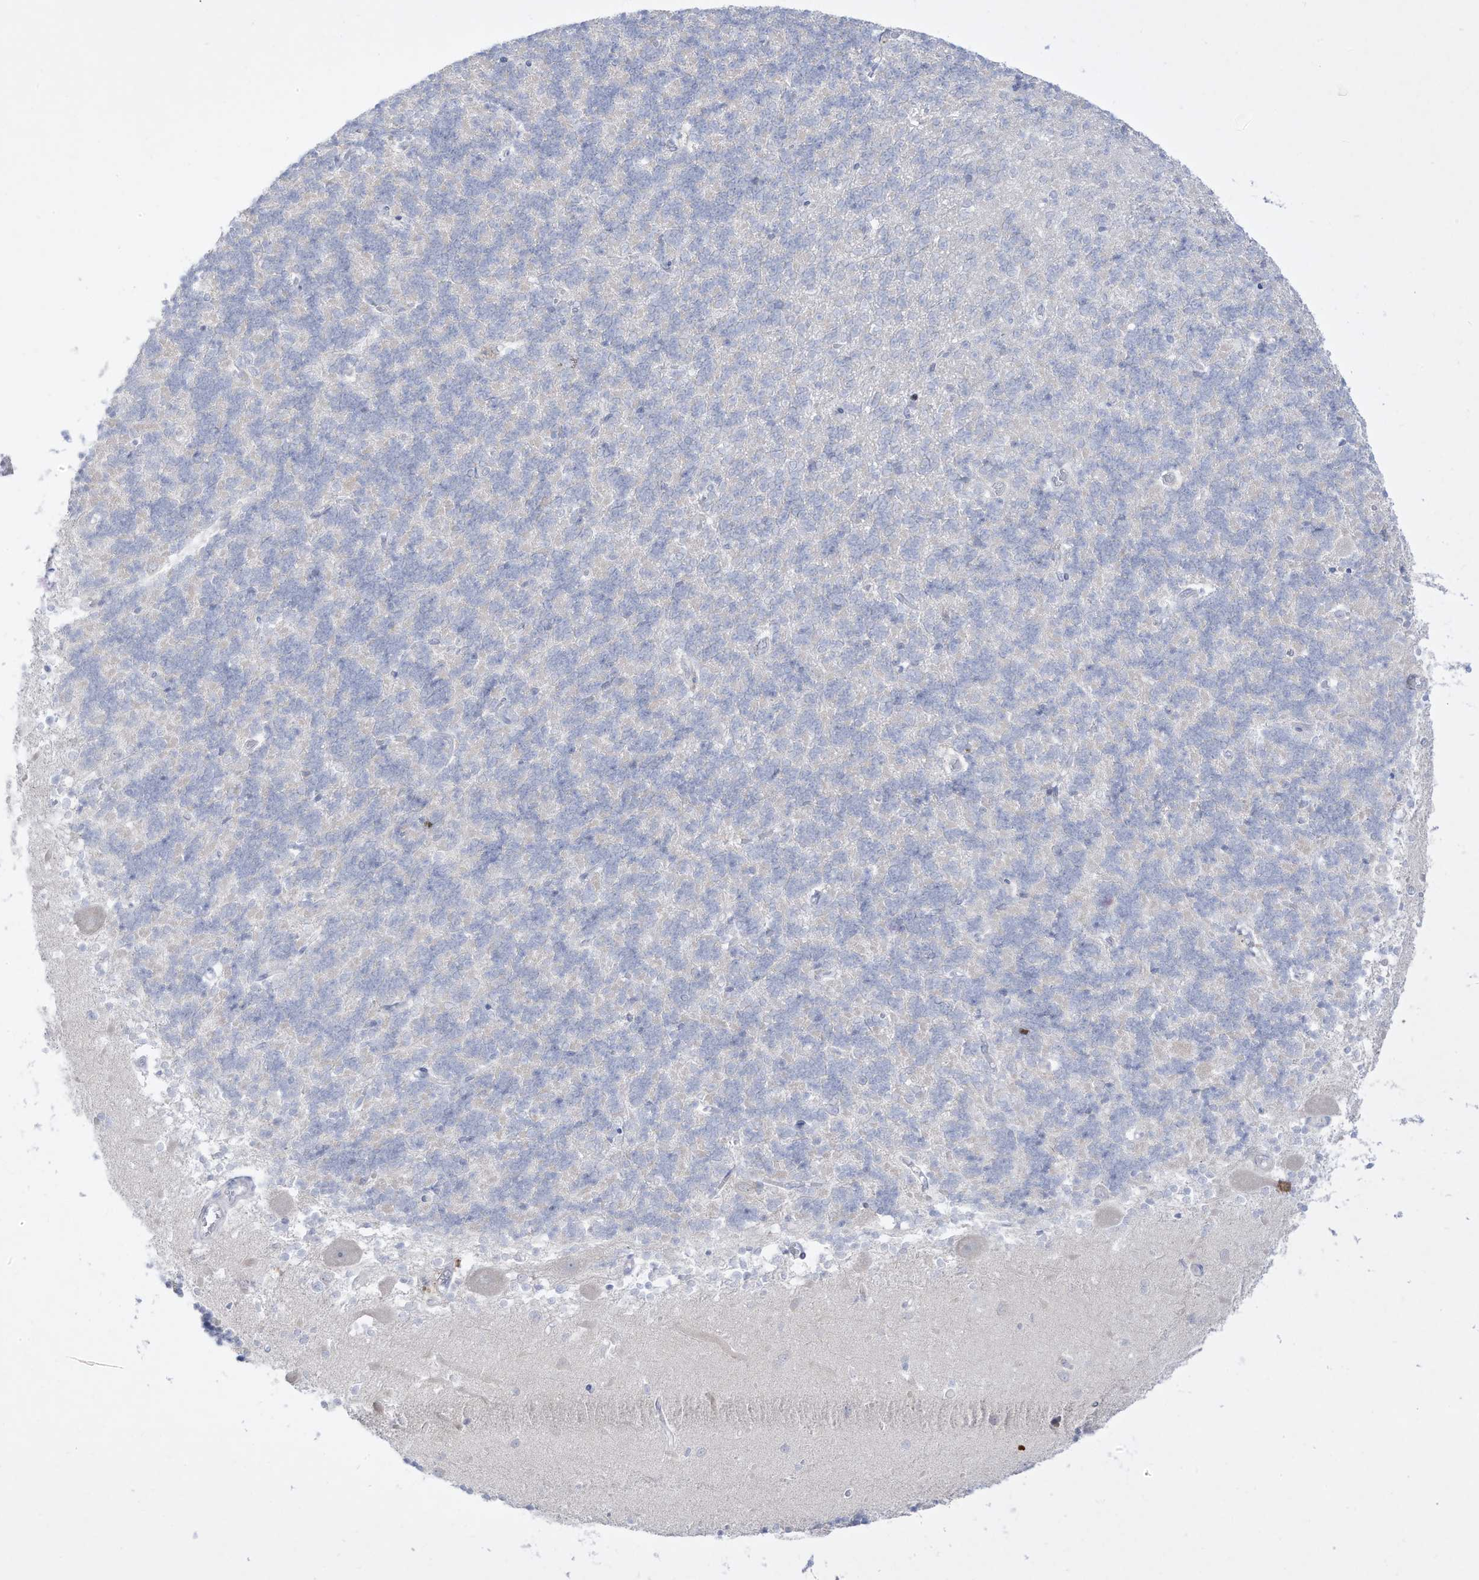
{"staining": {"intensity": "negative", "quantity": "none", "location": "none"}, "tissue": "cerebellum", "cell_type": "Cells in granular layer", "image_type": "normal", "snomed": [{"axis": "morphology", "description": "Normal tissue, NOS"}, {"axis": "topography", "description": "Cerebellum"}], "caption": "Immunohistochemistry (IHC) histopathology image of normal cerebellum: cerebellum stained with DAB exhibits no significant protein positivity in cells in granular layer.", "gene": "DMKN", "patient": {"sex": "male", "age": 37}}